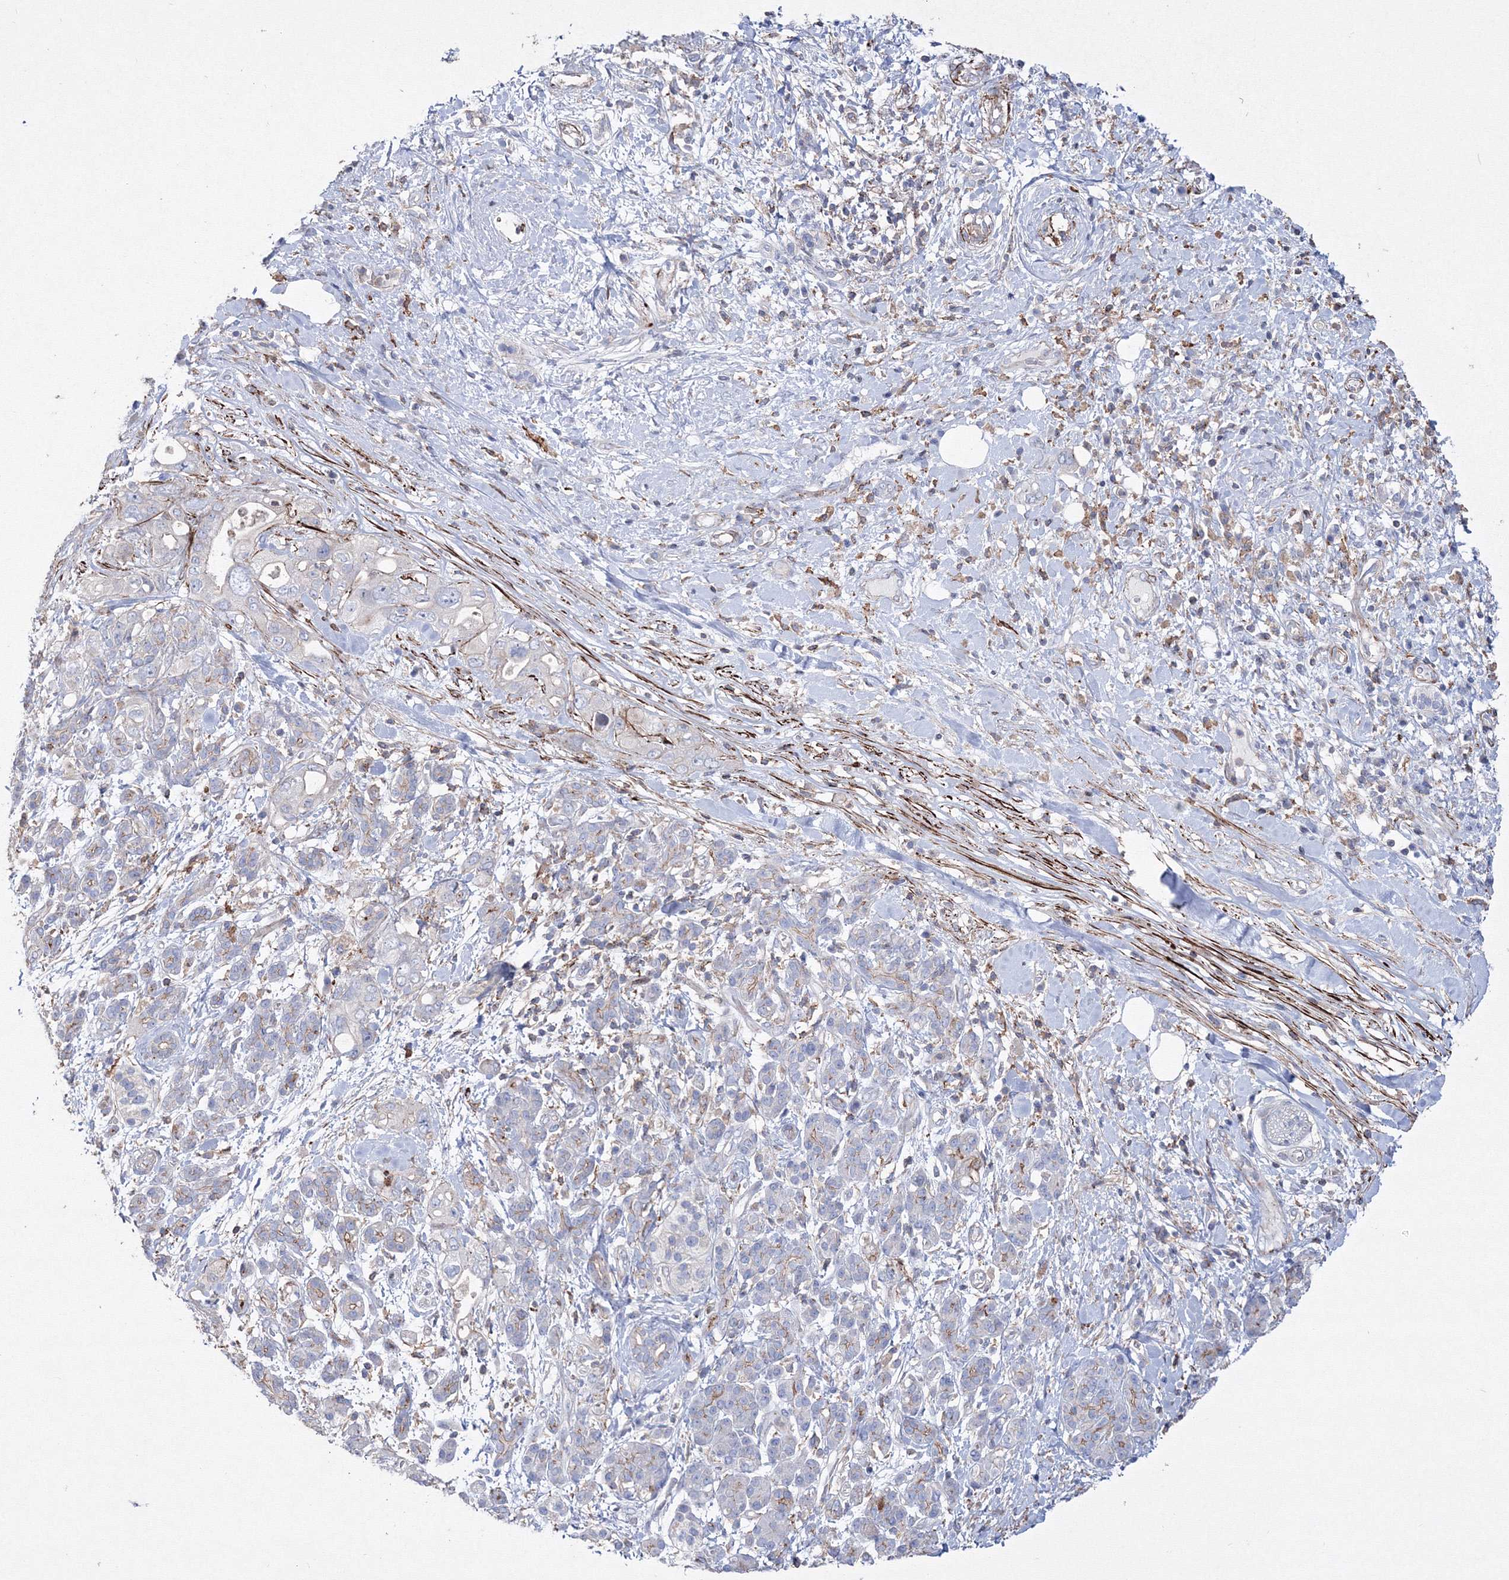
{"staining": {"intensity": "negative", "quantity": "none", "location": "none"}, "tissue": "pancreatic cancer", "cell_type": "Tumor cells", "image_type": "cancer", "snomed": [{"axis": "morphology", "description": "Adenocarcinoma, NOS"}, {"axis": "topography", "description": "Pancreas"}], "caption": "IHC histopathology image of human adenocarcinoma (pancreatic) stained for a protein (brown), which shows no staining in tumor cells.", "gene": "GPR82", "patient": {"sex": "female", "age": 56}}